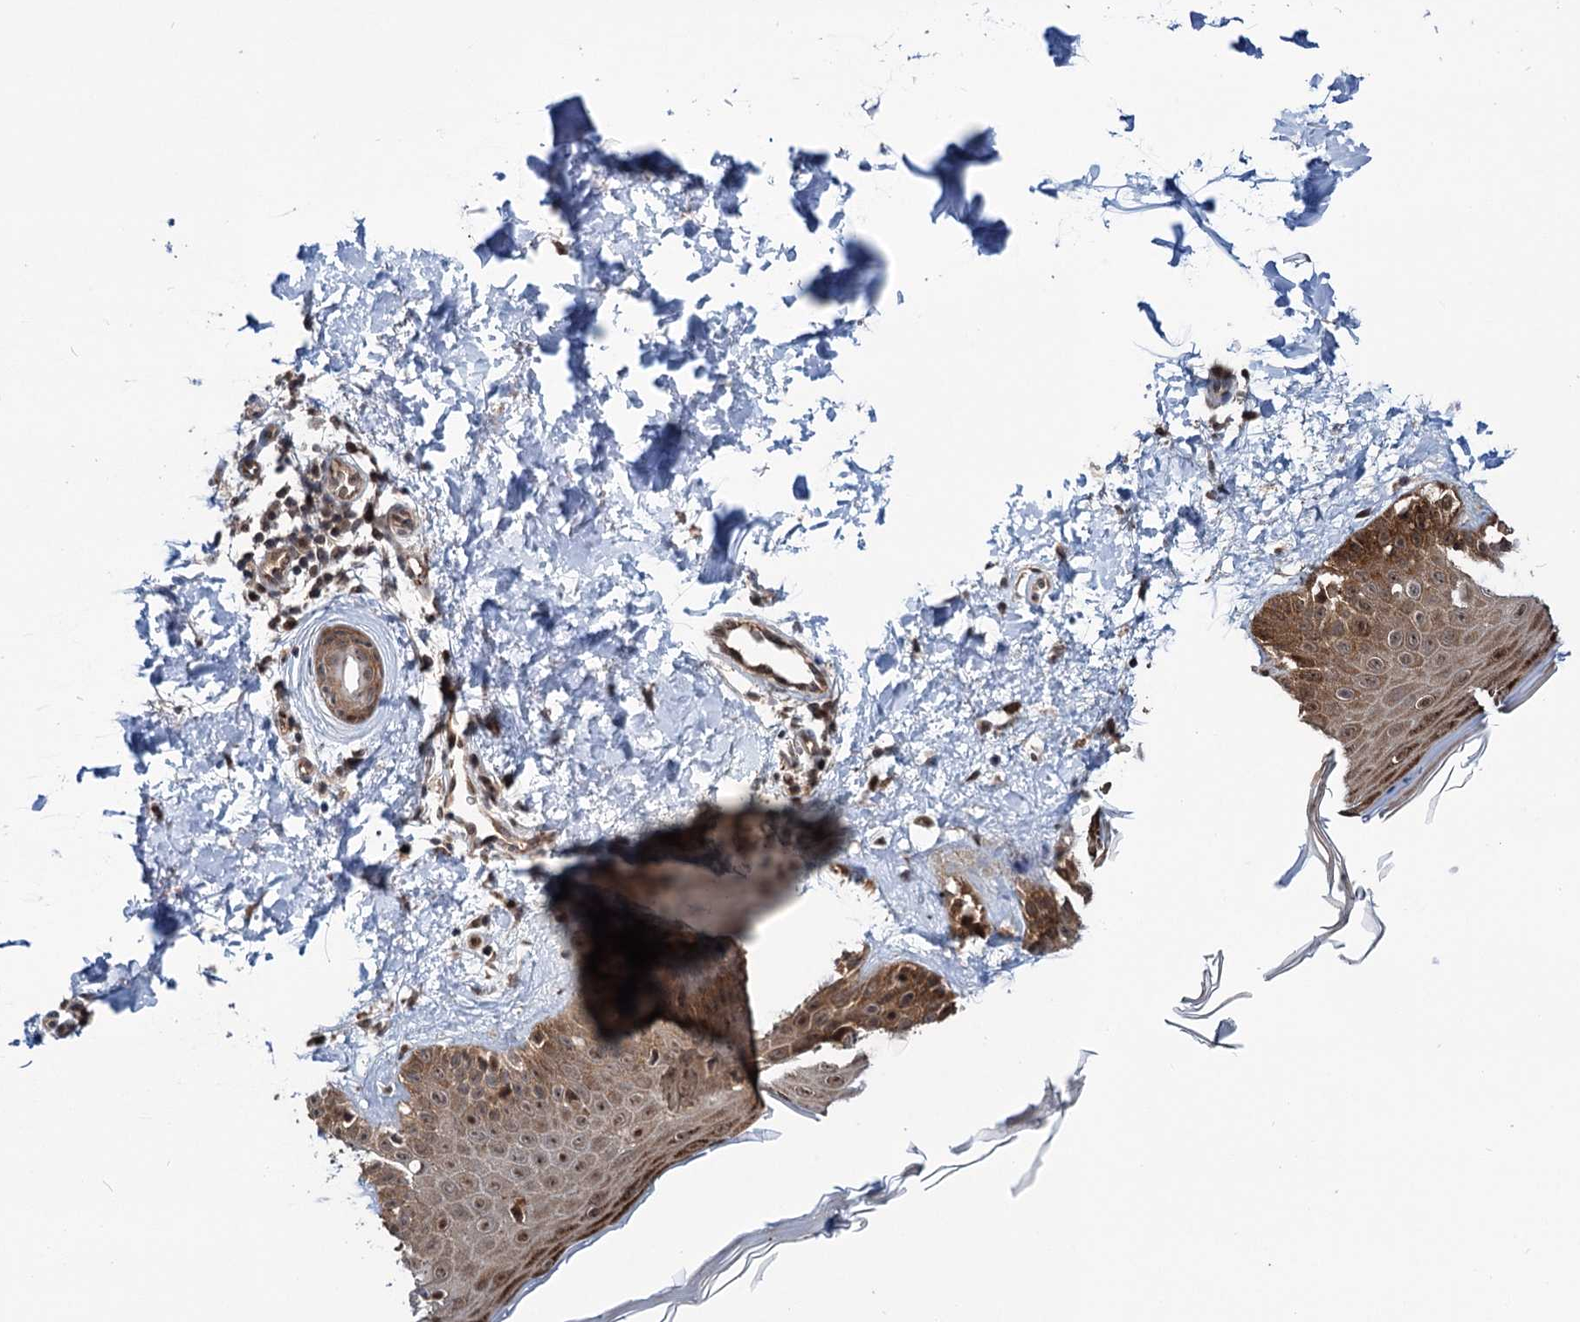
{"staining": {"intensity": "strong", "quantity": ">75%", "location": "cytoplasmic/membranous,nuclear"}, "tissue": "skin", "cell_type": "Fibroblasts", "image_type": "normal", "snomed": [{"axis": "morphology", "description": "Normal tissue, NOS"}, {"axis": "topography", "description": "Skin"}], "caption": "Immunohistochemistry (IHC) (DAB (3,3'-diaminobenzidine)) staining of unremarkable human skin displays strong cytoplasmic/membranous,nuclear protein positivity in approximately >75% of fibroblasts.", "gene": "GPBP1", "patient": {"sex": "male", "age": 52}}